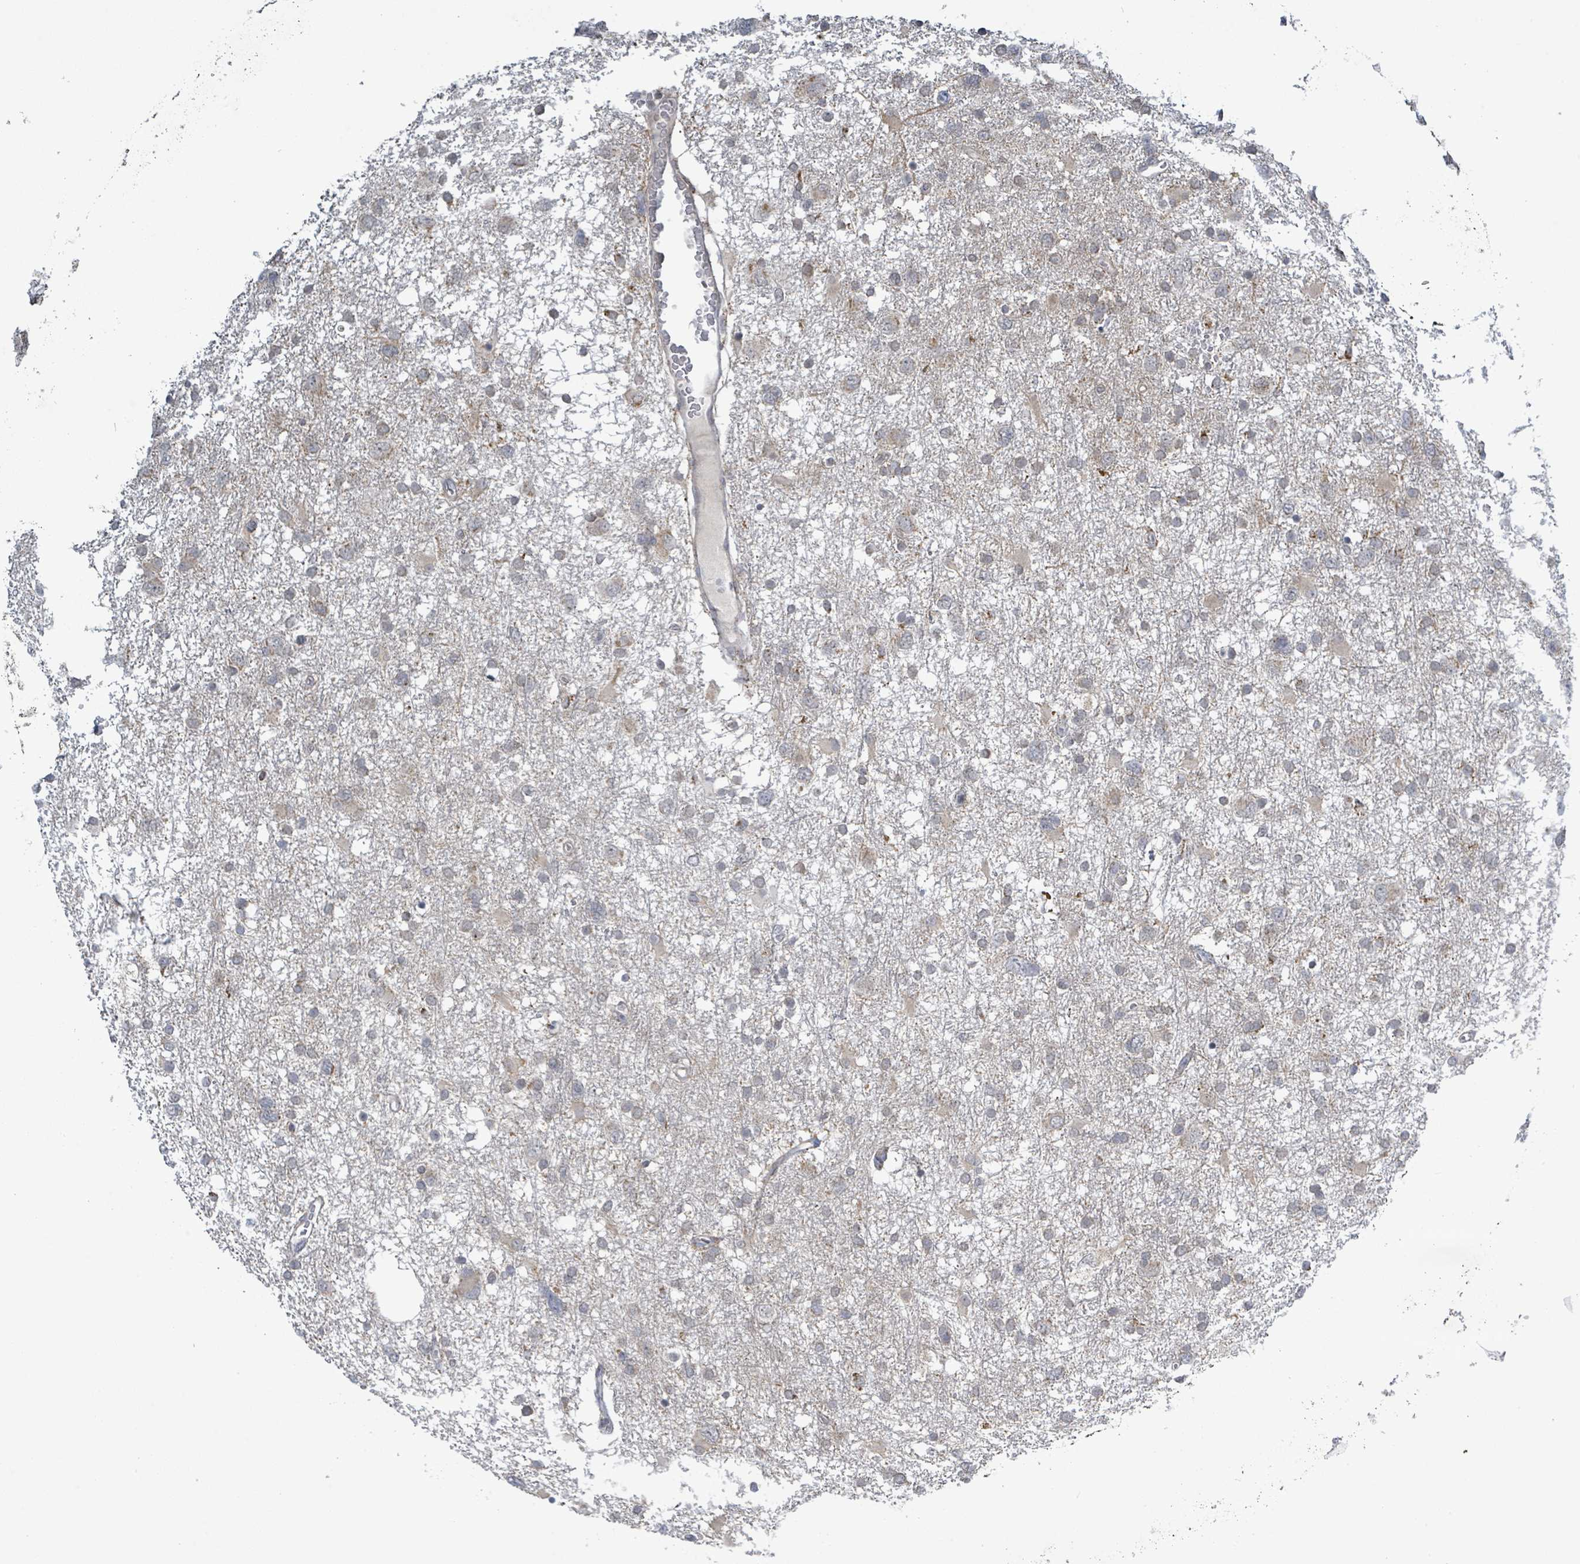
{"staining": {"intensity": "weak", "quantity": "25%-75%", "location": "cytoplasmic/membranous"}, "tissue": "glioma", "cell_type": "Tumor cells", "image_type": "cancer", "snomed": [{"axis": "morphology", "description": "Glioma, malignant, High grade"}, {"axis": "topography", "description": "Brain"}], "caption": "Immunohistochemistry (IHC) (DAB) staining of glioma shows weak cytoplasmic/membranous protein positivity in approximately 25%-75% of tumor cells. (IHC, brightfield microscopy, high magnification).", "gene": "COQ10B", "patient": {"sex": "male", "age": 61}}